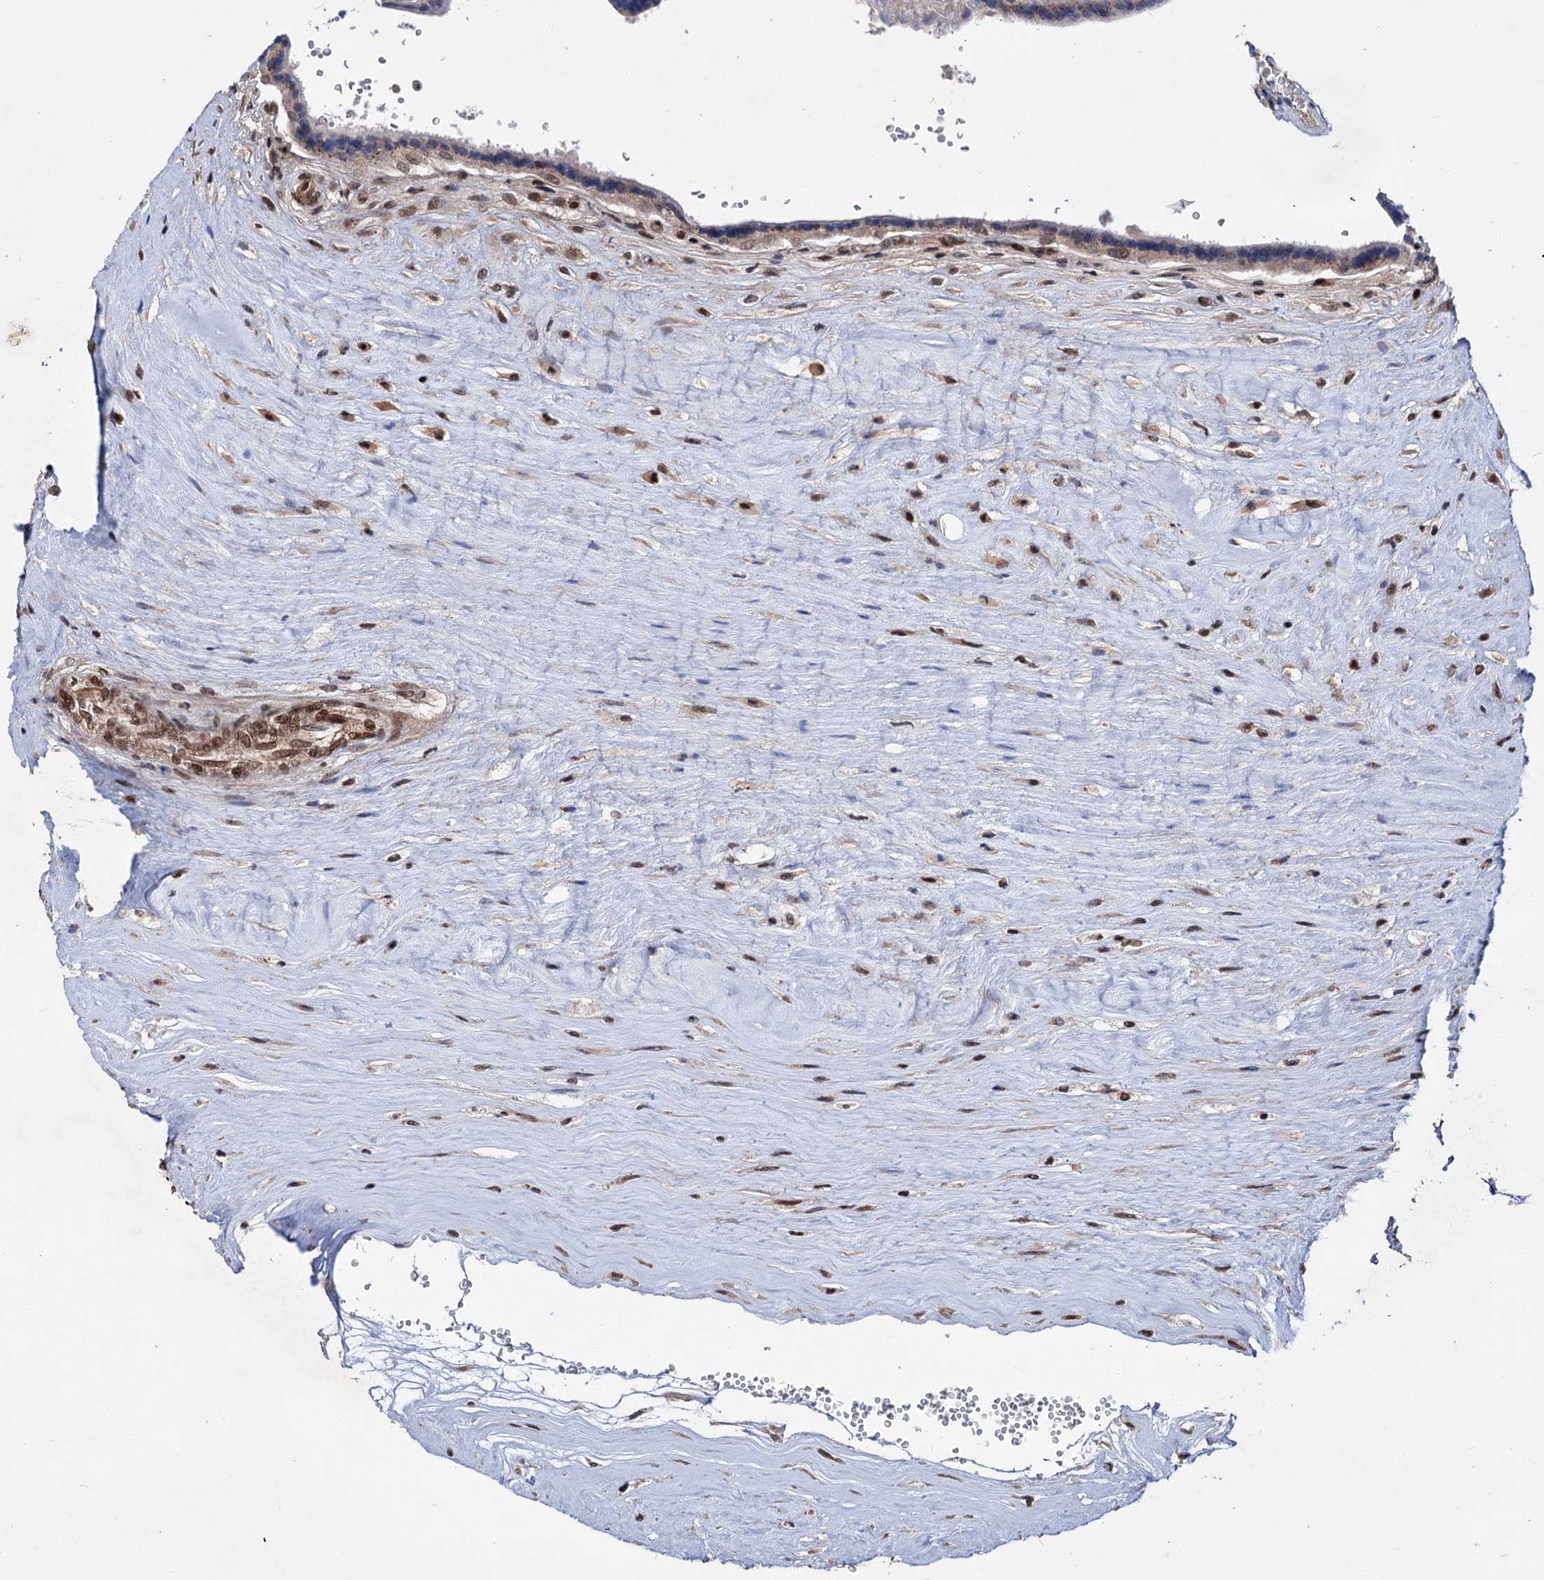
{"staining": {"intensity": "moderate", "quantity": "25%-75%", "location": "nuclear"}, "tissue": "placenta", "cell_type": "Trophoblastic cells", "image_type": "normal", "snomed": [{"axis": "morphology", "description": "Normal tissue, NOS"}, {"axis": "topography", "description": "Placenta"}], "caption": "Immunohistochemistry image of normal placenta: human placenta stained using immunohistochemistry (IHC) exhibits medium levels of moderate protein expression localized specifically in the nuclear of trophoblastic cells, appearing as a nuclear brown color.", "gene": "MAML1", "patient": {"sex": "female", "age": 37}}